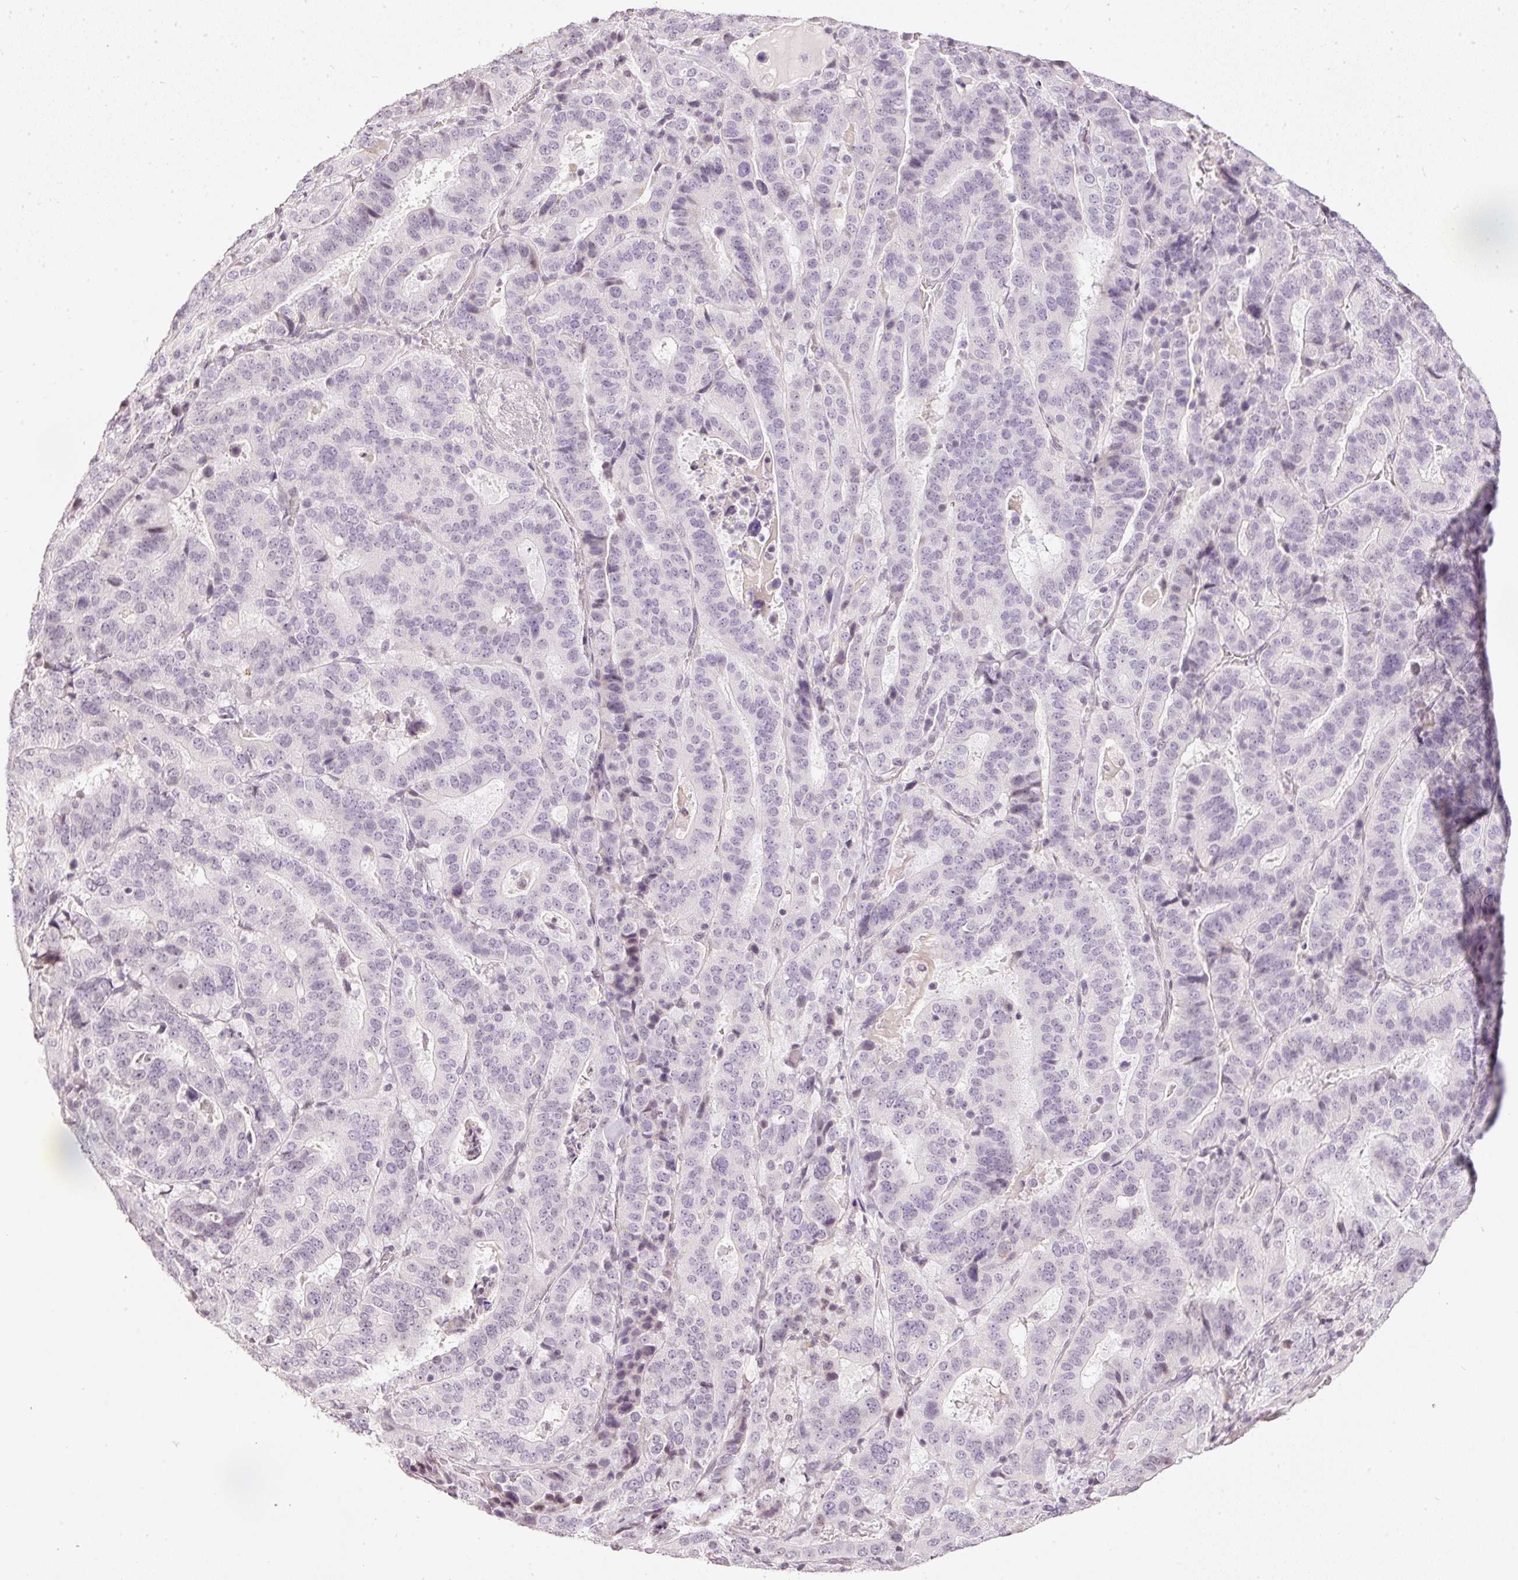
{"staining": {"intensity": "weak", "quantity": "<25%", "location": "nuclear"}, "tissue": "stomach cancer", "cell_type": "Tumor cells", "image_type": "cancer", "snomed": [{"axis": "morphology", "description": "Adenocarcinoma, NOS"}, {"axis": "topography", "description": "Stomach"}], "caption": "A photomicrograph of stomach adenocarcinoma stained for a protein demonstrates no brown staining in tumor cells.", "gene": "NRDE2", "patient": {"sex": "male", "age": 48}}